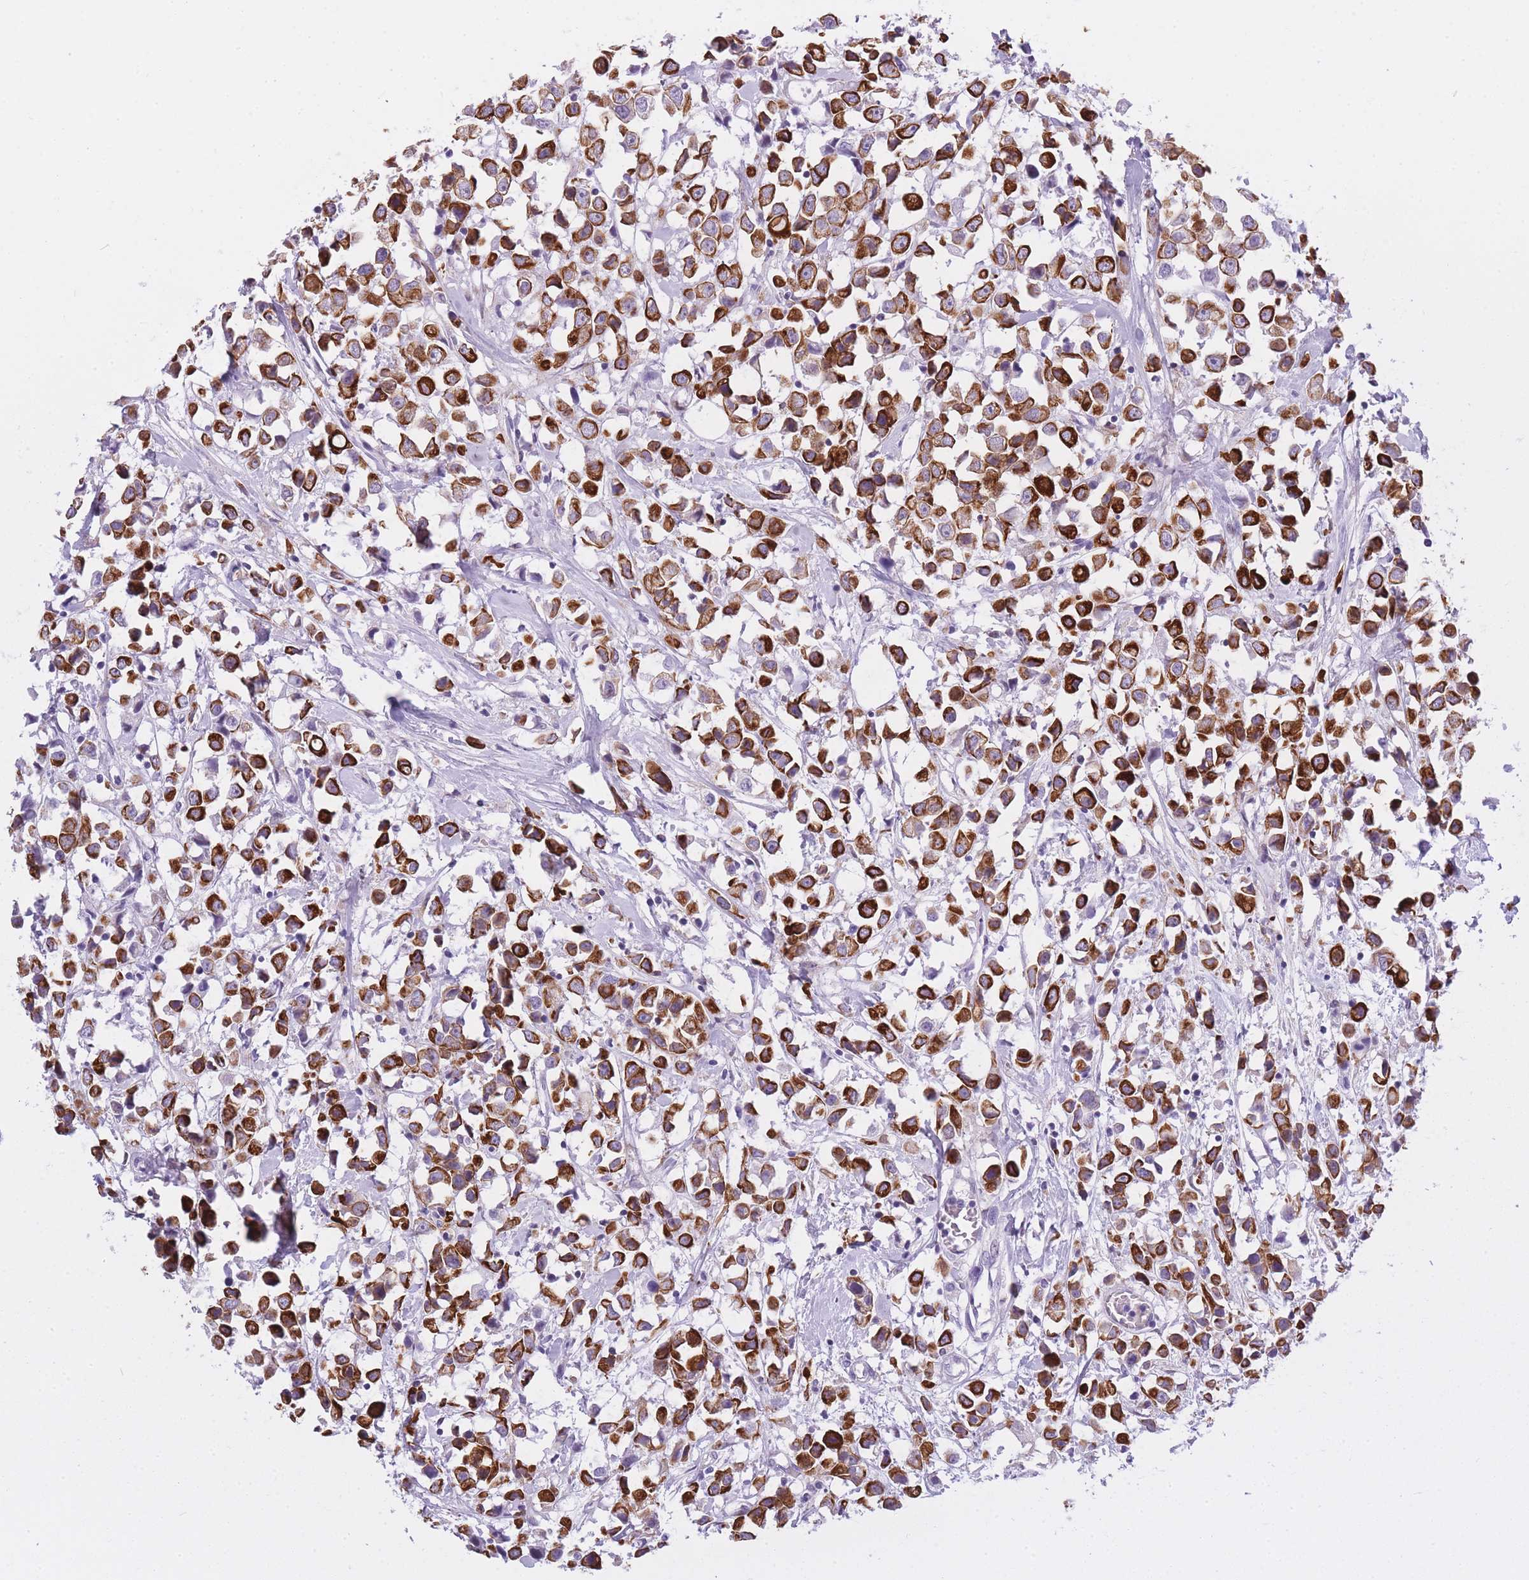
{"staining": {"intensity": "strong", "quantity": ">75%", "location": "cytoplasmic/membranous"}, "tissue": "breast cancer", "cell_type": "Tumor cells", "image_type": "cancer", "snomed": [{"axis": "morphology", "description": "Duct carcinoma"}, {"axis": "topography", "description": "Breast"}], "caption": "Breast cancer (invasive ductal carcinoma) stained with DAB immunohistochemistry demonstrates high levels of strong cytoplasmic/membranous positivity in about >75% of tumor cells.", "gene": "RADX", "patient": {"sex": "female", "age": 61}}